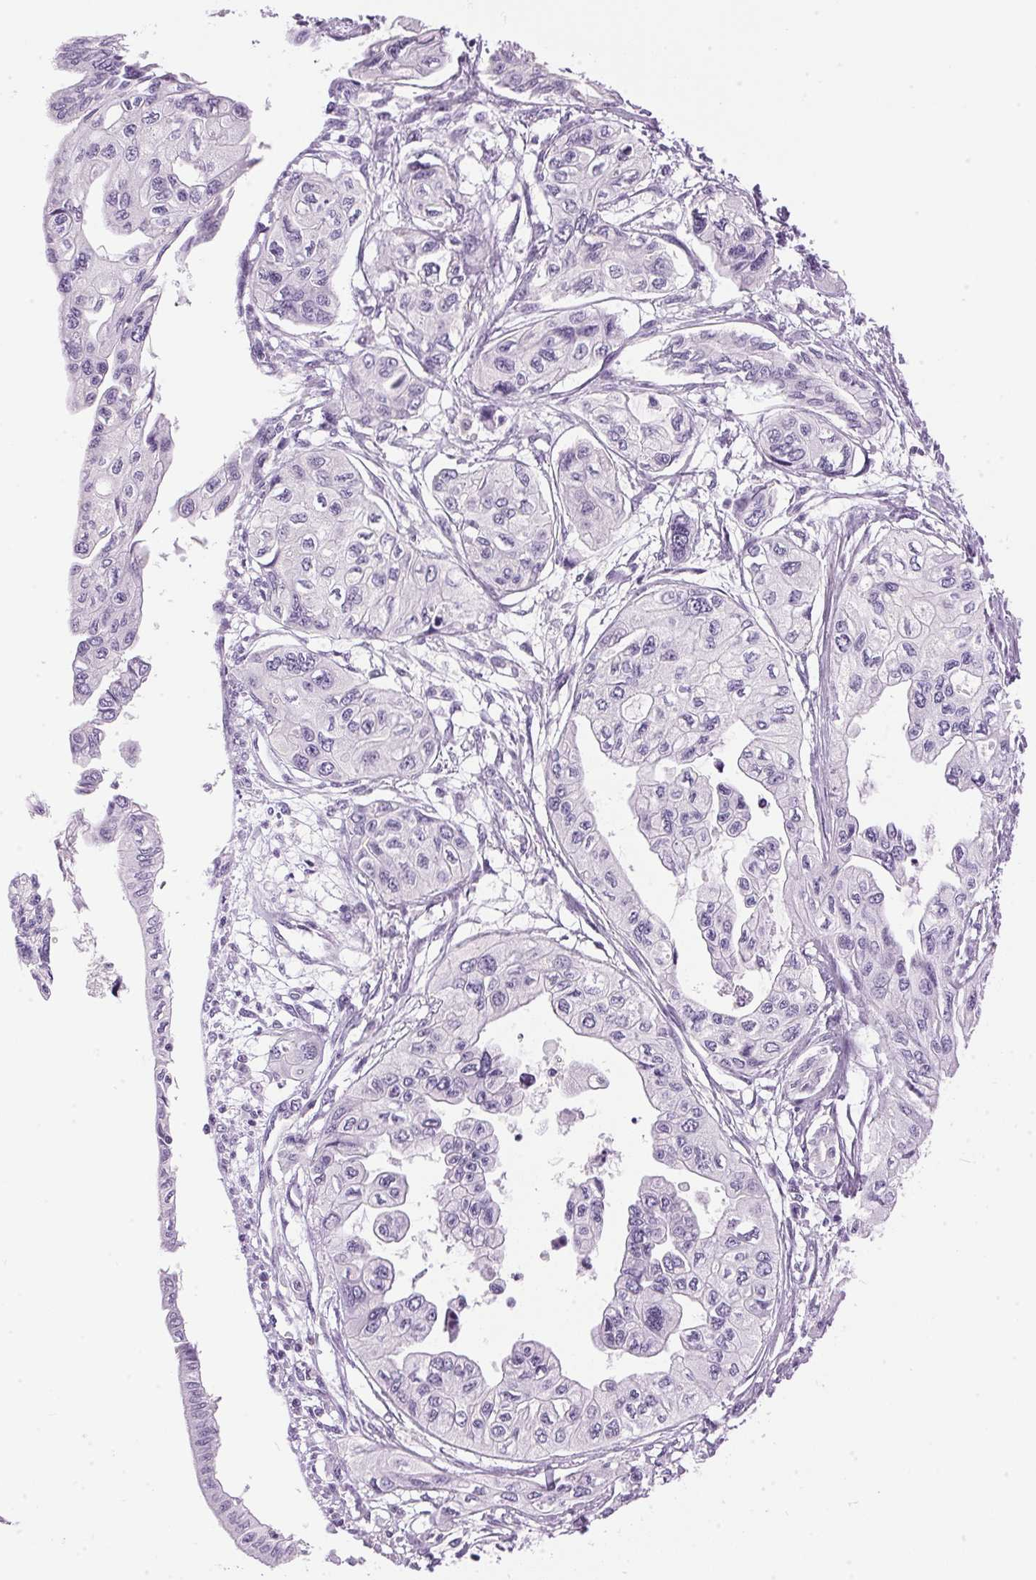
{"staining": {"intensity": "negative", "quantity": "none", "location": "none"}, "tissue": "pancreatic cancer", "cell_type": "Tumor cells", "image_type": "cancer", "snomed": [{"axis": "morphology", "description": "Adenocarcinoma, NOS"}, {"axis": "topography", "description": "Pancreas"}], "caption": "IHC photomicrograph of pancreatic cancer (adenocarcinoma) stained for a protein (brown), which exhibits no expression in tumor cells.", "gene": "SP7", "patient": {"sex": "female", "age": 76}}